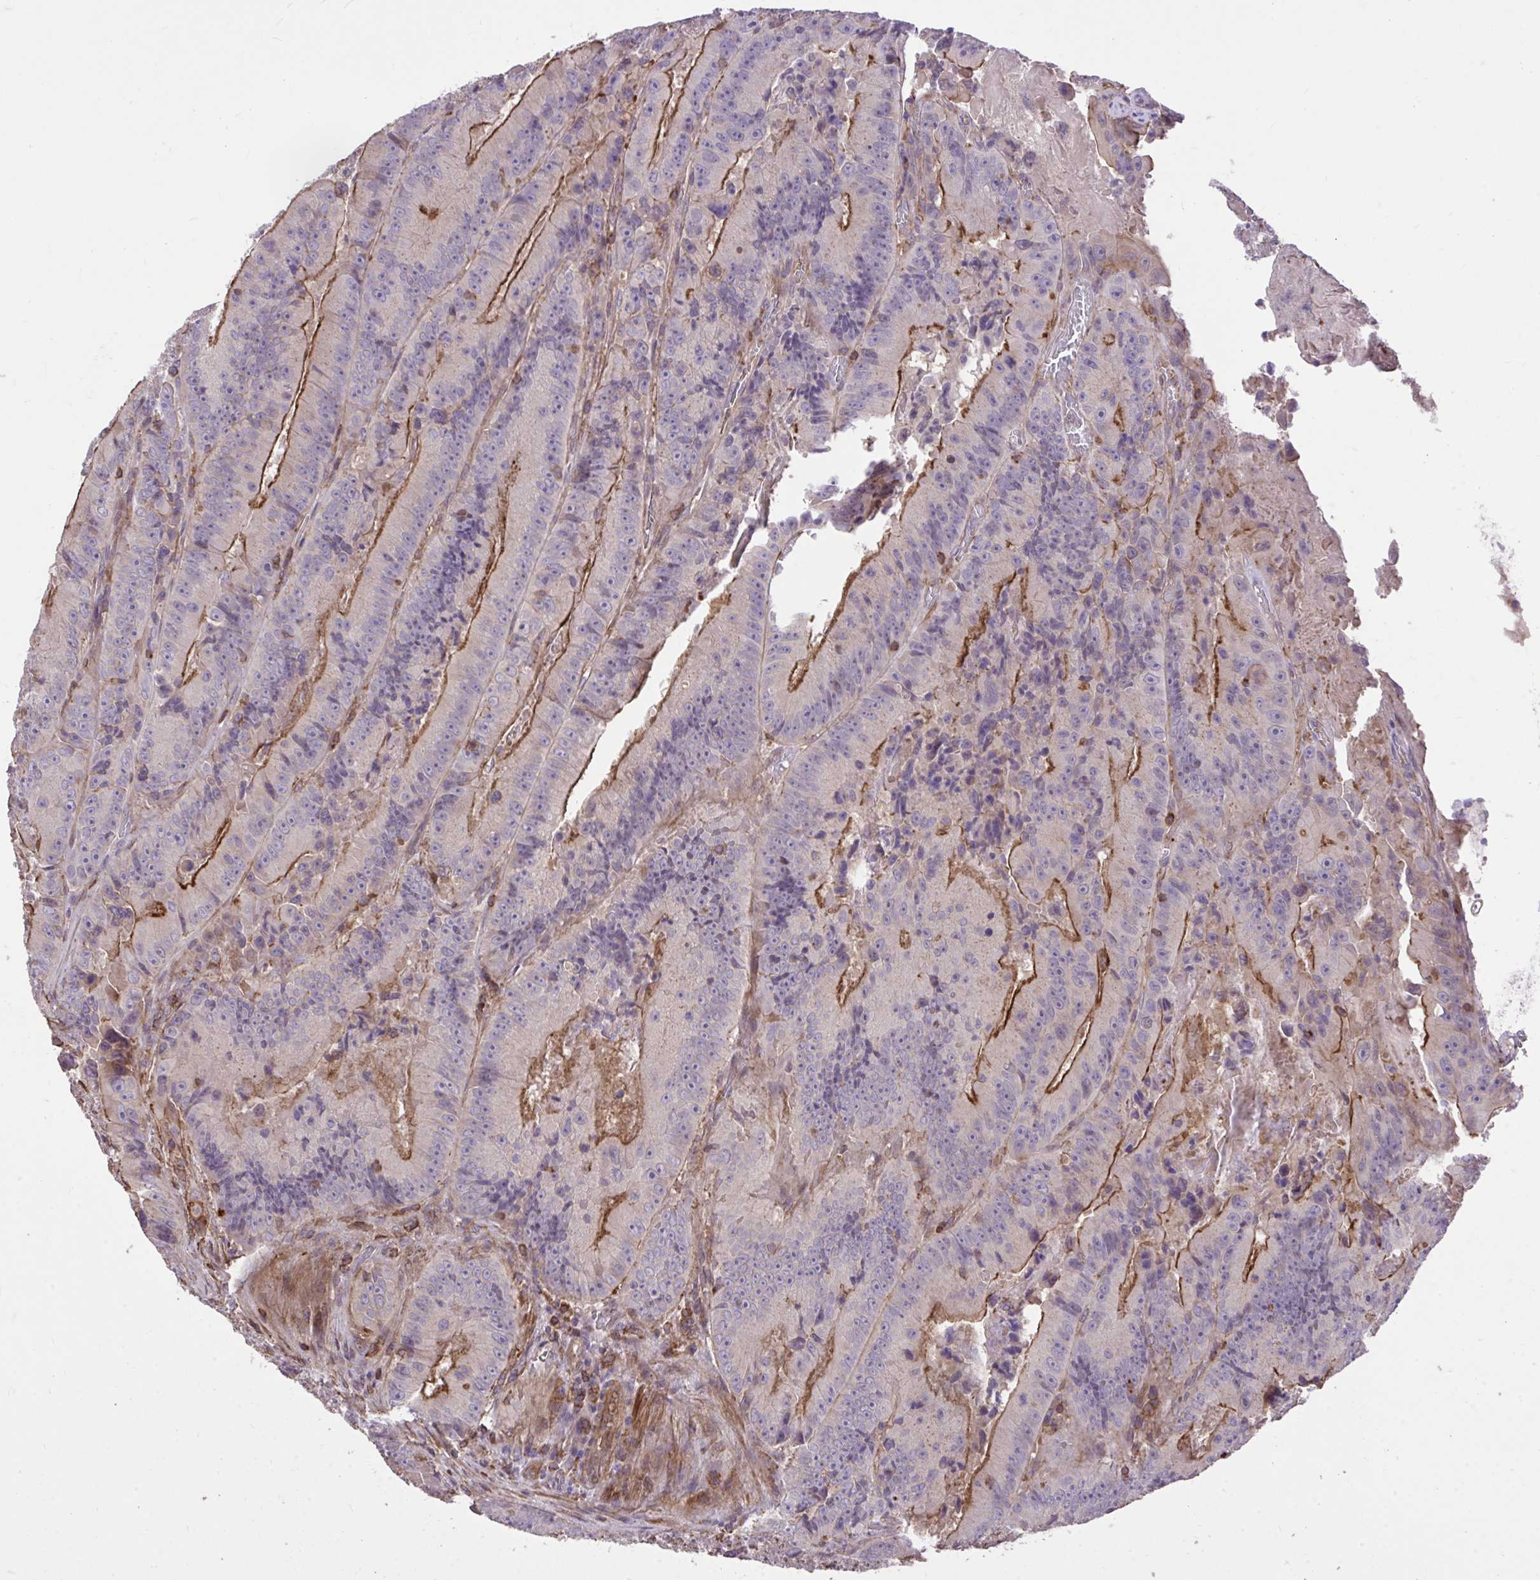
{"staining": {"intensity": "strong", "quantity": "25%-75%", "location": "cytoplasmic/membranous"}, "tissue": "colorectal cancer", "cell_type": "Tumor cells", "image_type": "cancer", "snomed": [{"axis": "morphology", "description": "Adenocarcinoma, NOS"}, {"axis": "topography", "description": "Colon"}], "caption": "Immunohistochemistry (IHC) of colorectal cancer (adenocarcinoma) shows high levels of strong cytoplasmic/membranous positivity in about 25%-75% of tumor cells.", "gene": "IGFL2", "patient": {"sex": "female", "age": 86}}